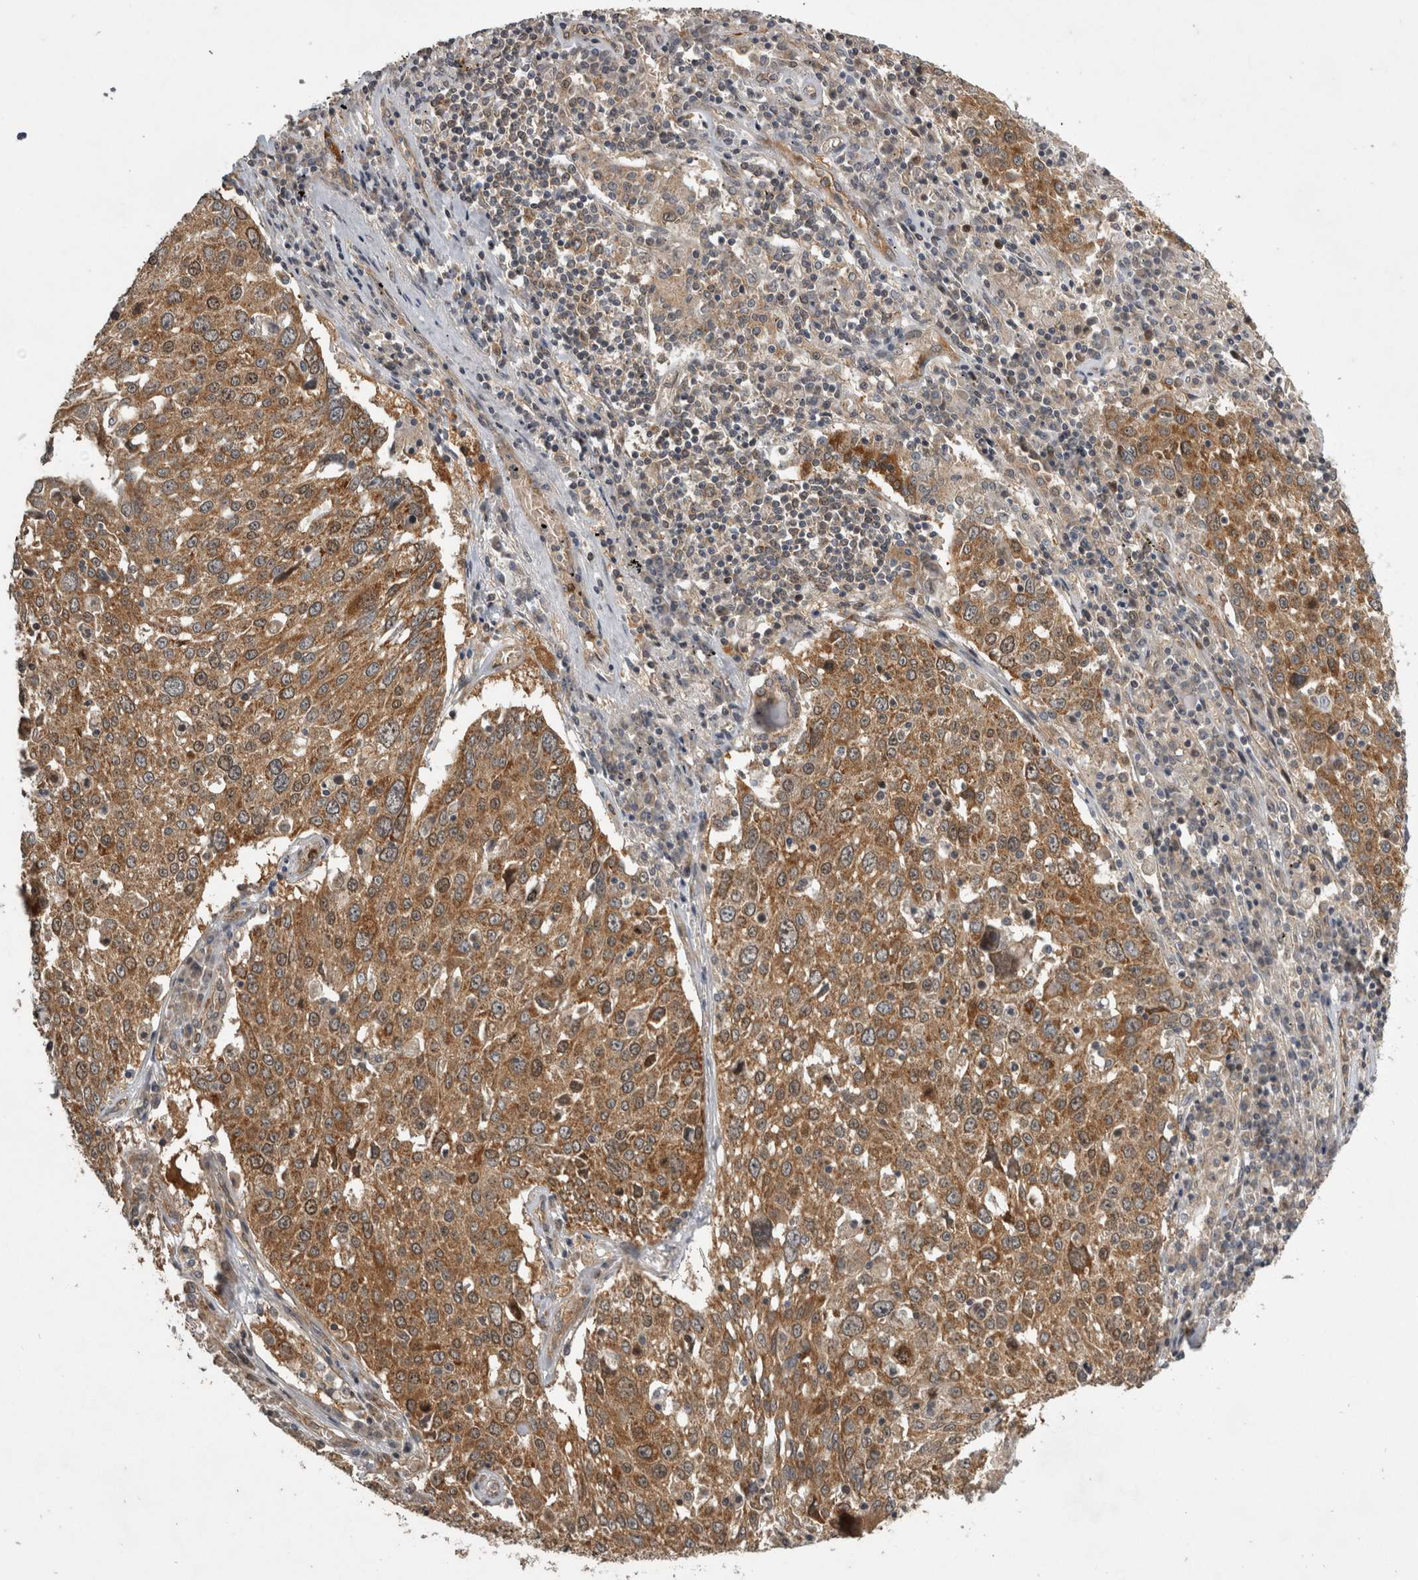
{"staining": {"intensity": "moderate", "quantity": ">75%", "location": "cytoplasmic/membranous"}, "tissue": "lung cancer", "cell_type": "Tumor cells", "image_type": "cancer", "snomed": [{"axis": "morphology", "description": "Squamous cell carcinoma, NOS"}, {"axis": "topography", "description": "Lung"}], "caption": "Tumor cells demonstrate medium levels of moderate cytoplasmic/membranous expression in about >75% of cells in squamous cell carcinoma (lung). Immunohistochemistry stains the protein in brown and the nuclei are stained blue.", "gene": "TRMT61B", "patient": {"sex": "male", "age": 65}}